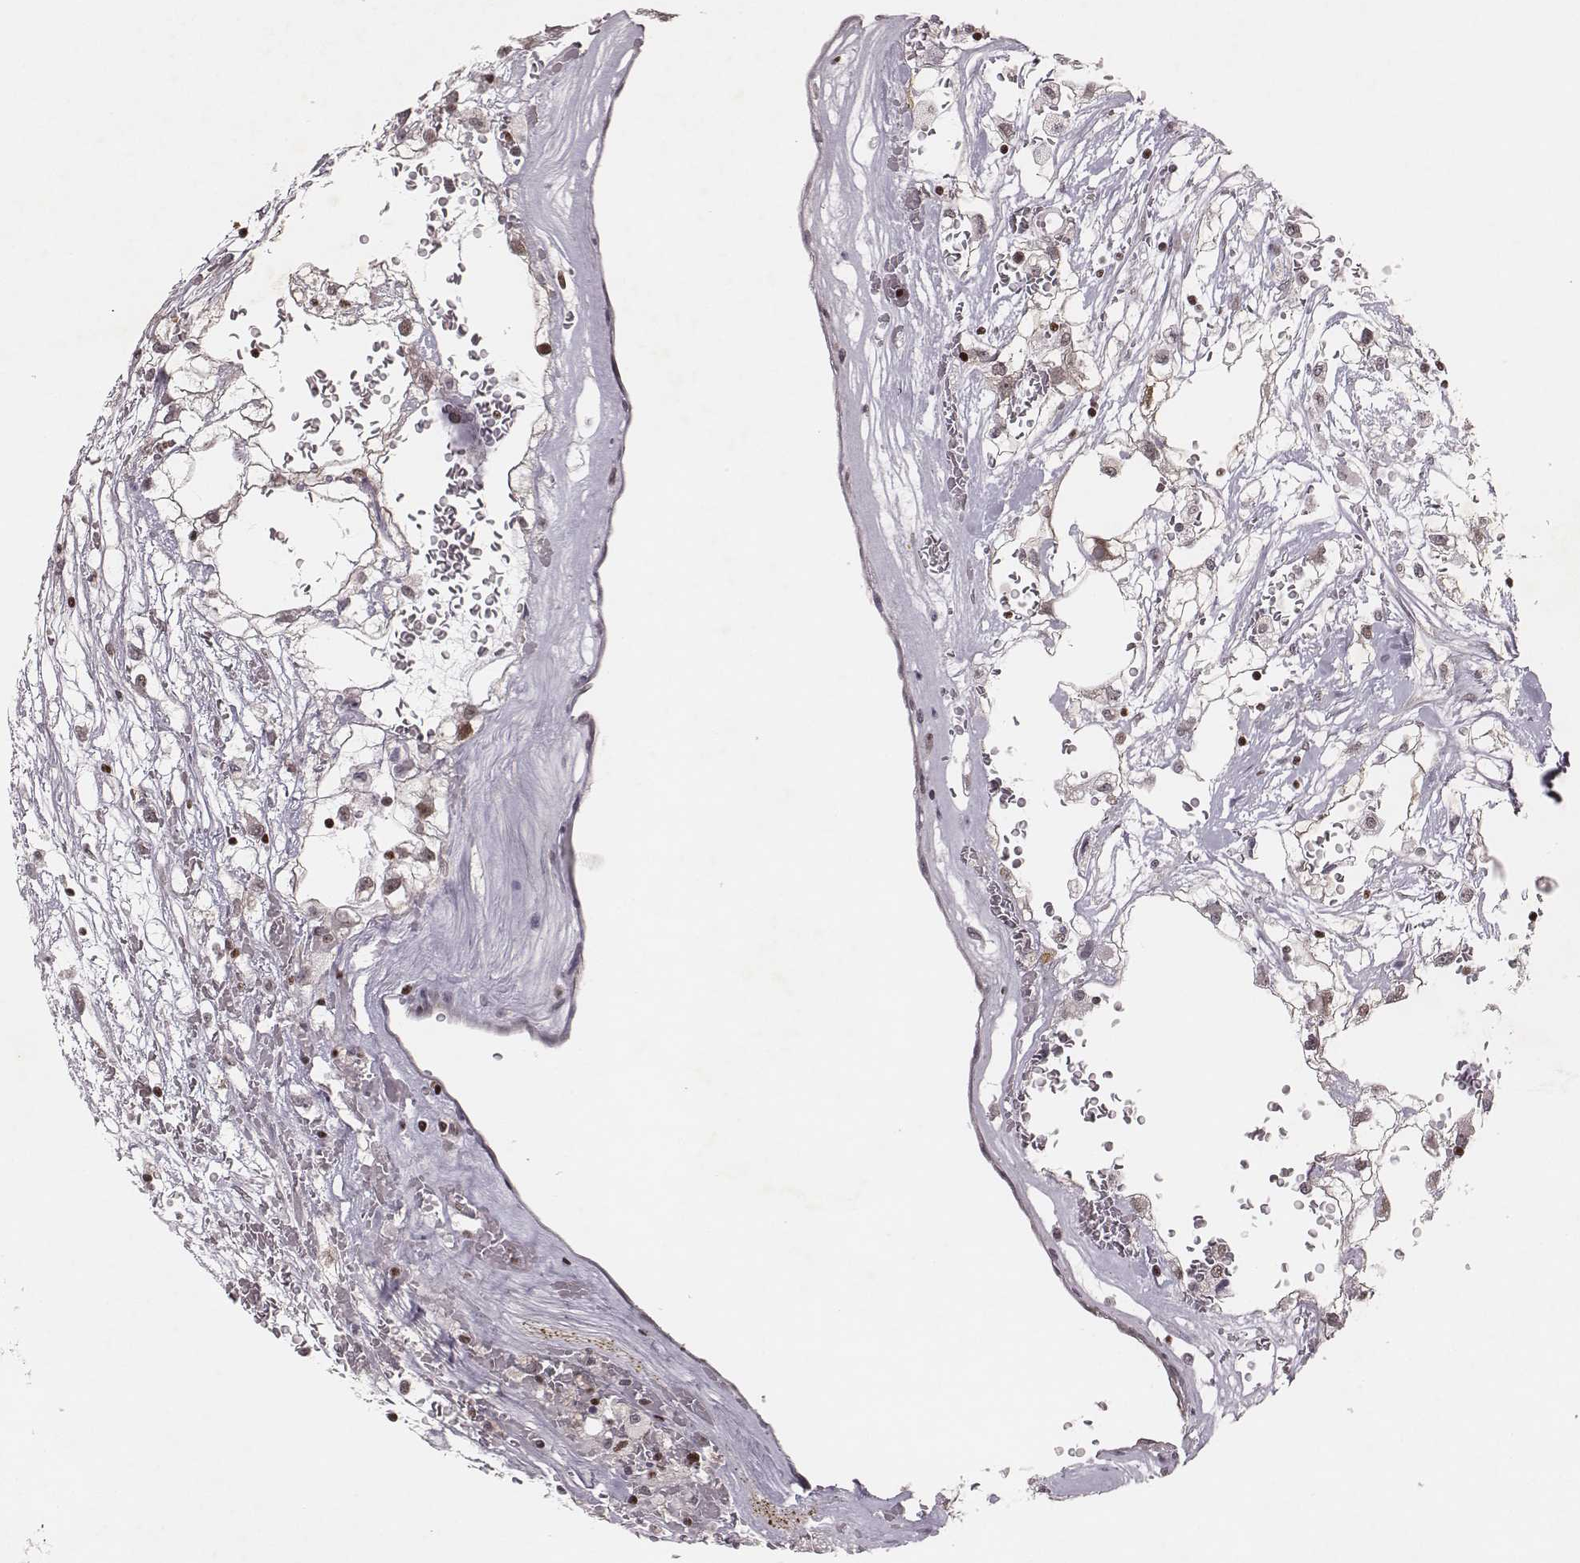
{"staining": {"intensity": "moderate", "quantity": "25%-75%", "location": "nuclear"}, "tissue": "renal cancer", "cell_type": "Tumor cells", "image_type": "cancer", "snomed": [{"axis": "morphology", "description": "Adenocarcinoma, NOS"}, {"axis": "topography", "description": "Kidney"}], "caption": "This is a photomicrograph of IHC staining of adenocarcinoma (renal), which shows moderate positivity in the nuclear of tumor cells.", "gene": "WDR59", "patient": {"sex": "male", "age": 59}}